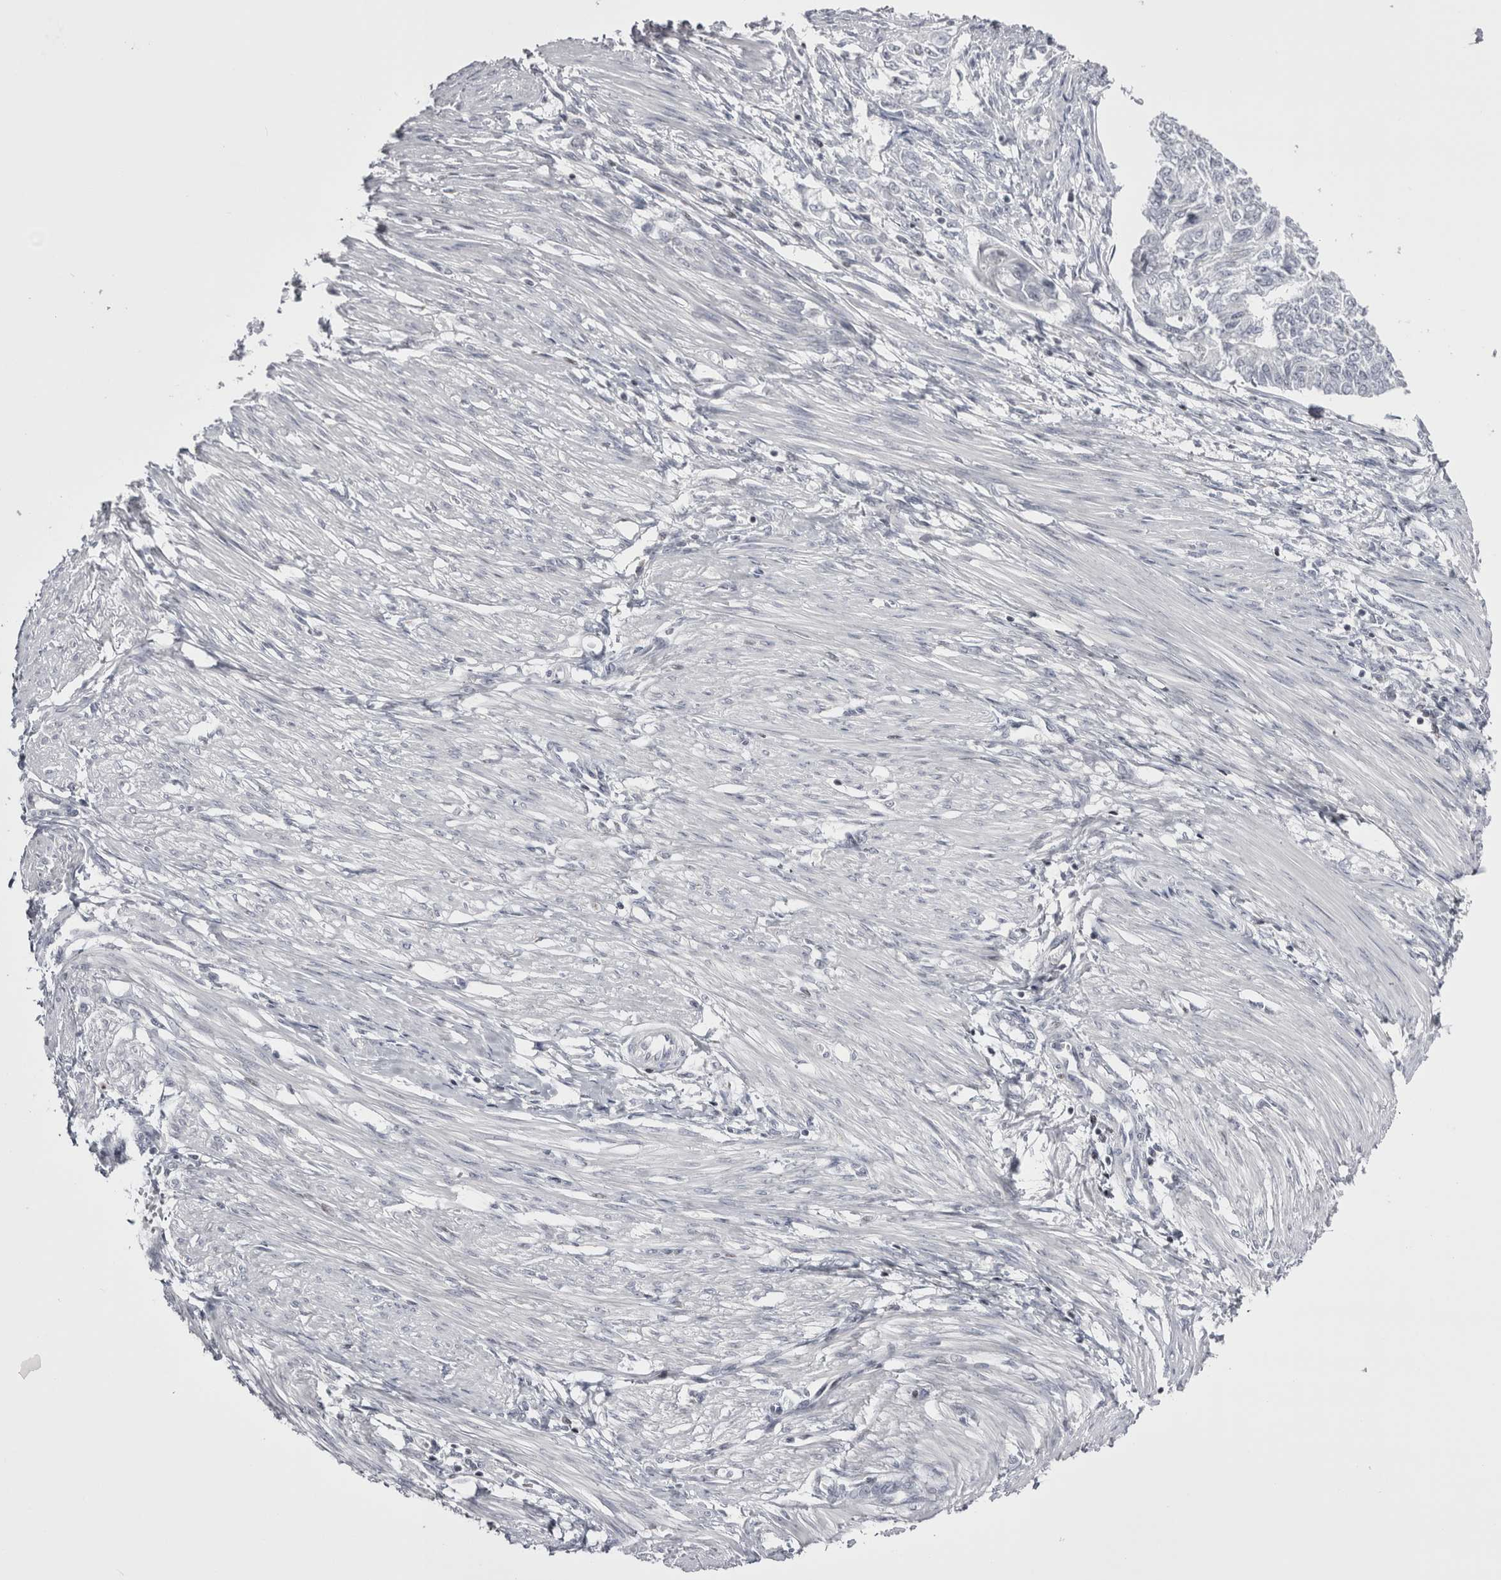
{"staining": {"intensity": "negative", "quantity": "none", "location": "none"}, "tissue": "endometrial cancer", "cell_type": "Tumor cells", "image_type": "cancer", "snomed": [{"axis": "morphology", "description": "Adenocarcinoma, NOS"}, {"axis": "topography", "description": "Endometrium"}], "caption": "A high-resolution image shows immunohistochemistry staining of endometrial cancer, which shows no significant expression in tumor cells.", "gene": "FNDC8", "patient": {"sex": "female", "age": 32}}